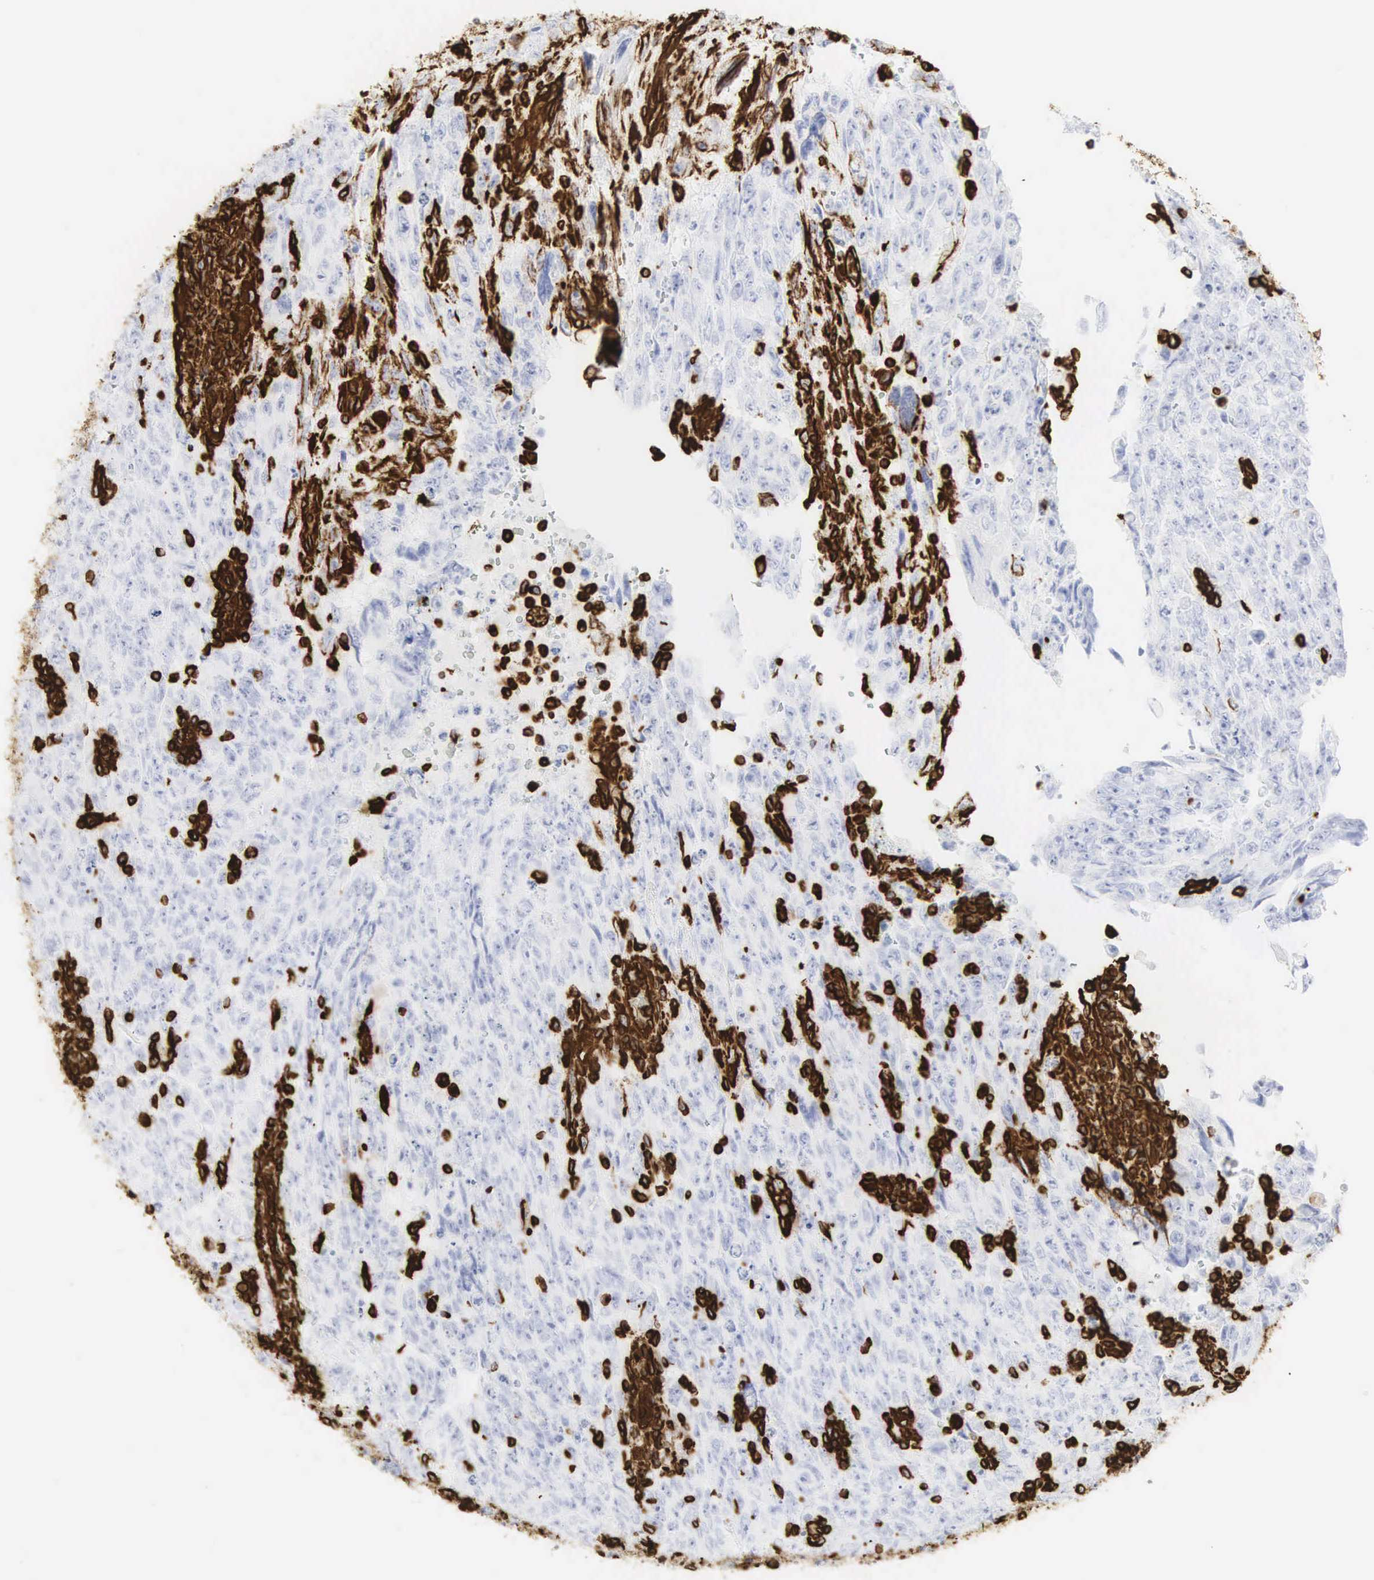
{"staining": {"intensity": "strong", "quantity": "<25%", "location": "cytoplasmic/membranous,nuclear"}, "tissue": "testis cancer", "cell_type": "Tumor cells", "image_type": "cancer", "snomed": [{"axis": "morphology", "description": "Carcinoma, Embryonal, NOS"}, {"axis": "topography", "description": "Testis"}], "caption": "IHC (DAB) staining of embryonal carcinoma (testis) demonstrates strong cytoplasmic/membranous and nuclear protein positivity in about <25% of tumor cells.", "gene": "VIM", "patient": {"sex": "male", "age": 28}}